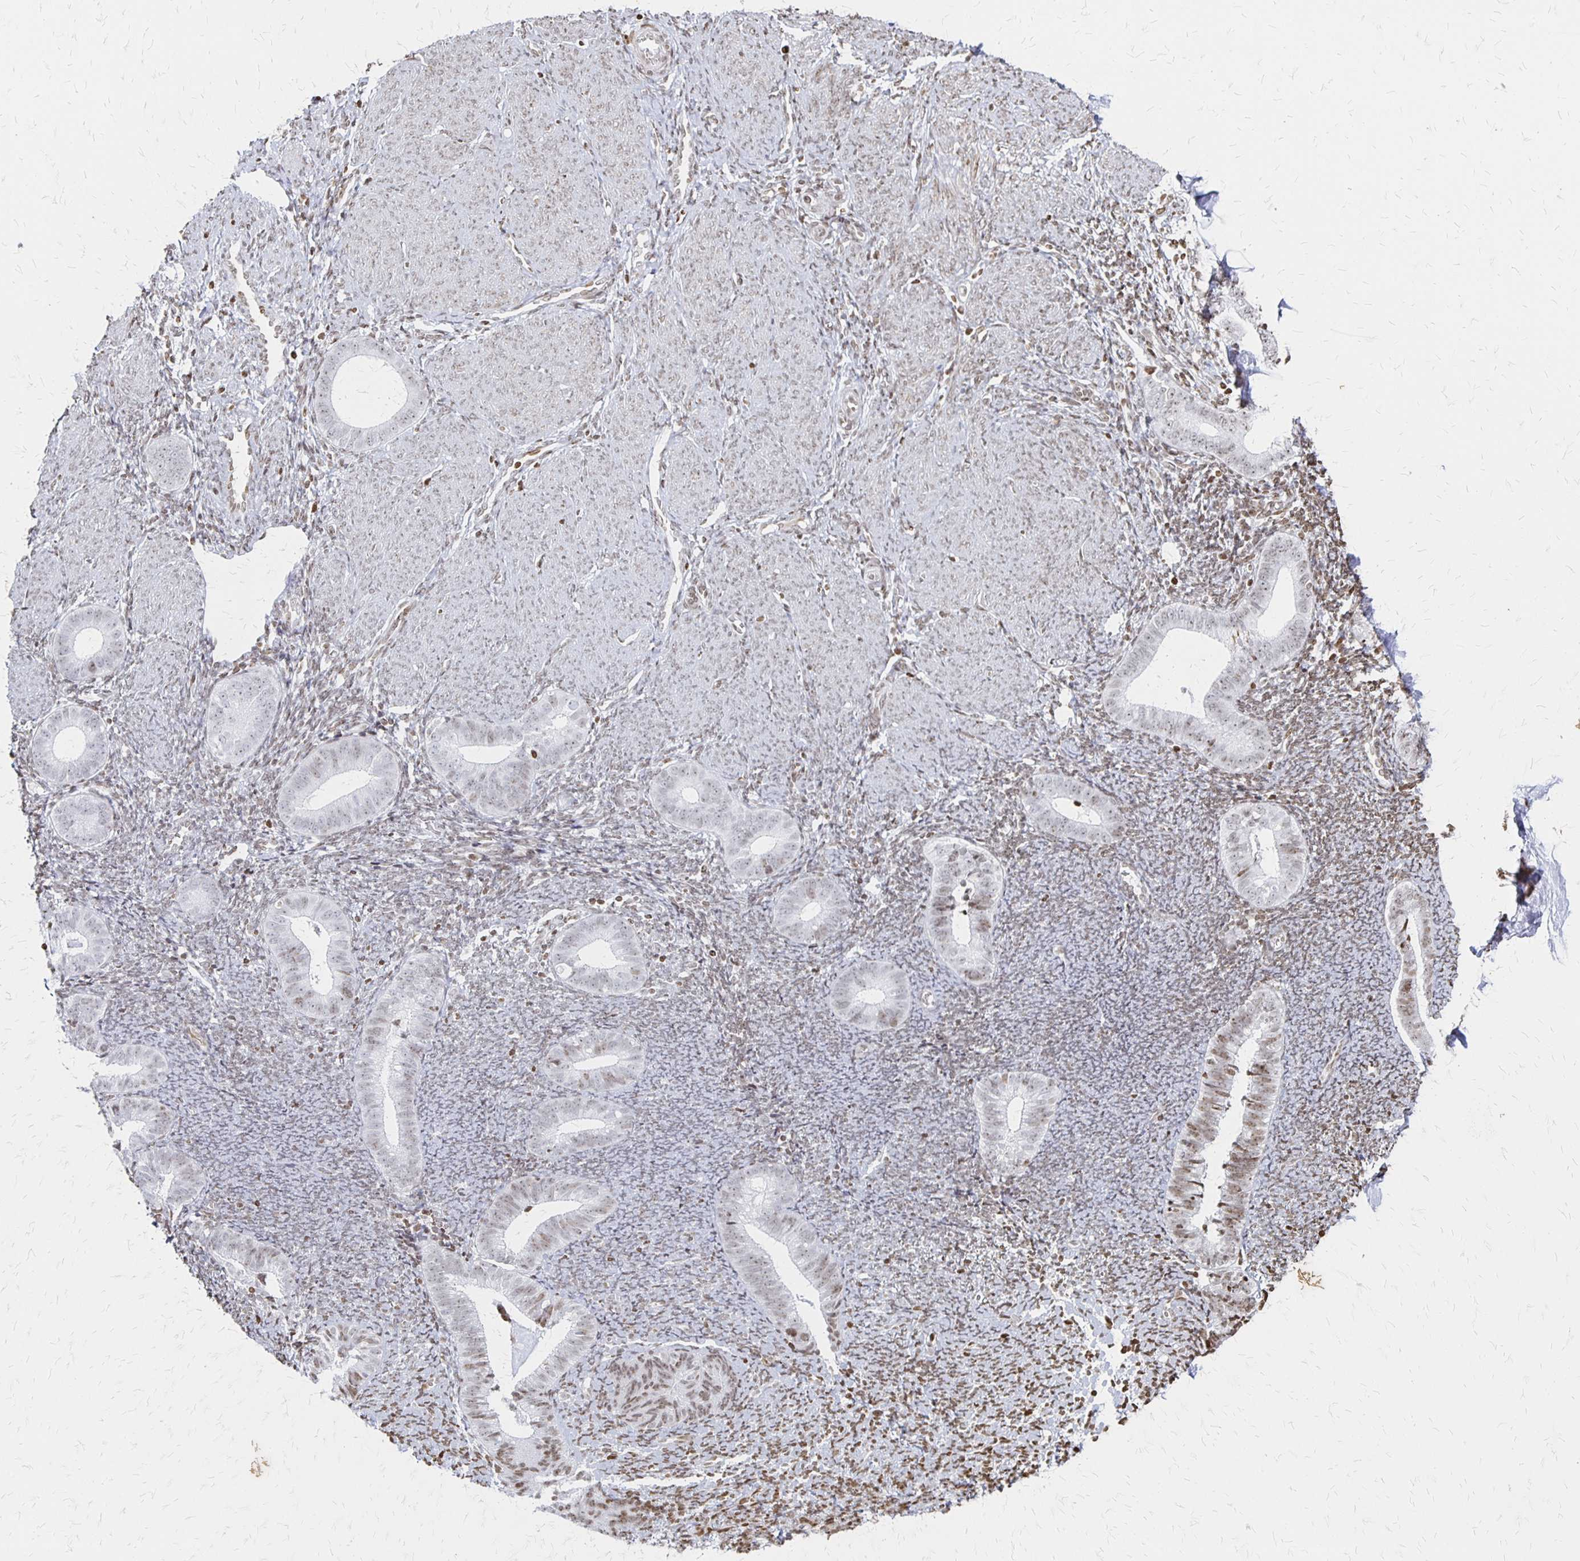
{"staining": {"intensity": "weak", "quantity": "<25%", "location": "nuclear"}, "tissue": "endometrium", "cell_type": "Cells in endometrial stroma", "image_type": "normal", "snomed": [{"axis": "morphology", "description": "Normal tissue, NOS"}, {"axis": "topography", "description": "Endometrium"}], "caption": "The micrograph exhibits no significant positivity in cells in endometrial stroma of endometrium. (DAB (3,3'-diaminobenzidine) IHC visualized using brightfield microscopy, high magnification).", "gene": "ZNF280C", "patient": {"sex": "female", "age": 39}}